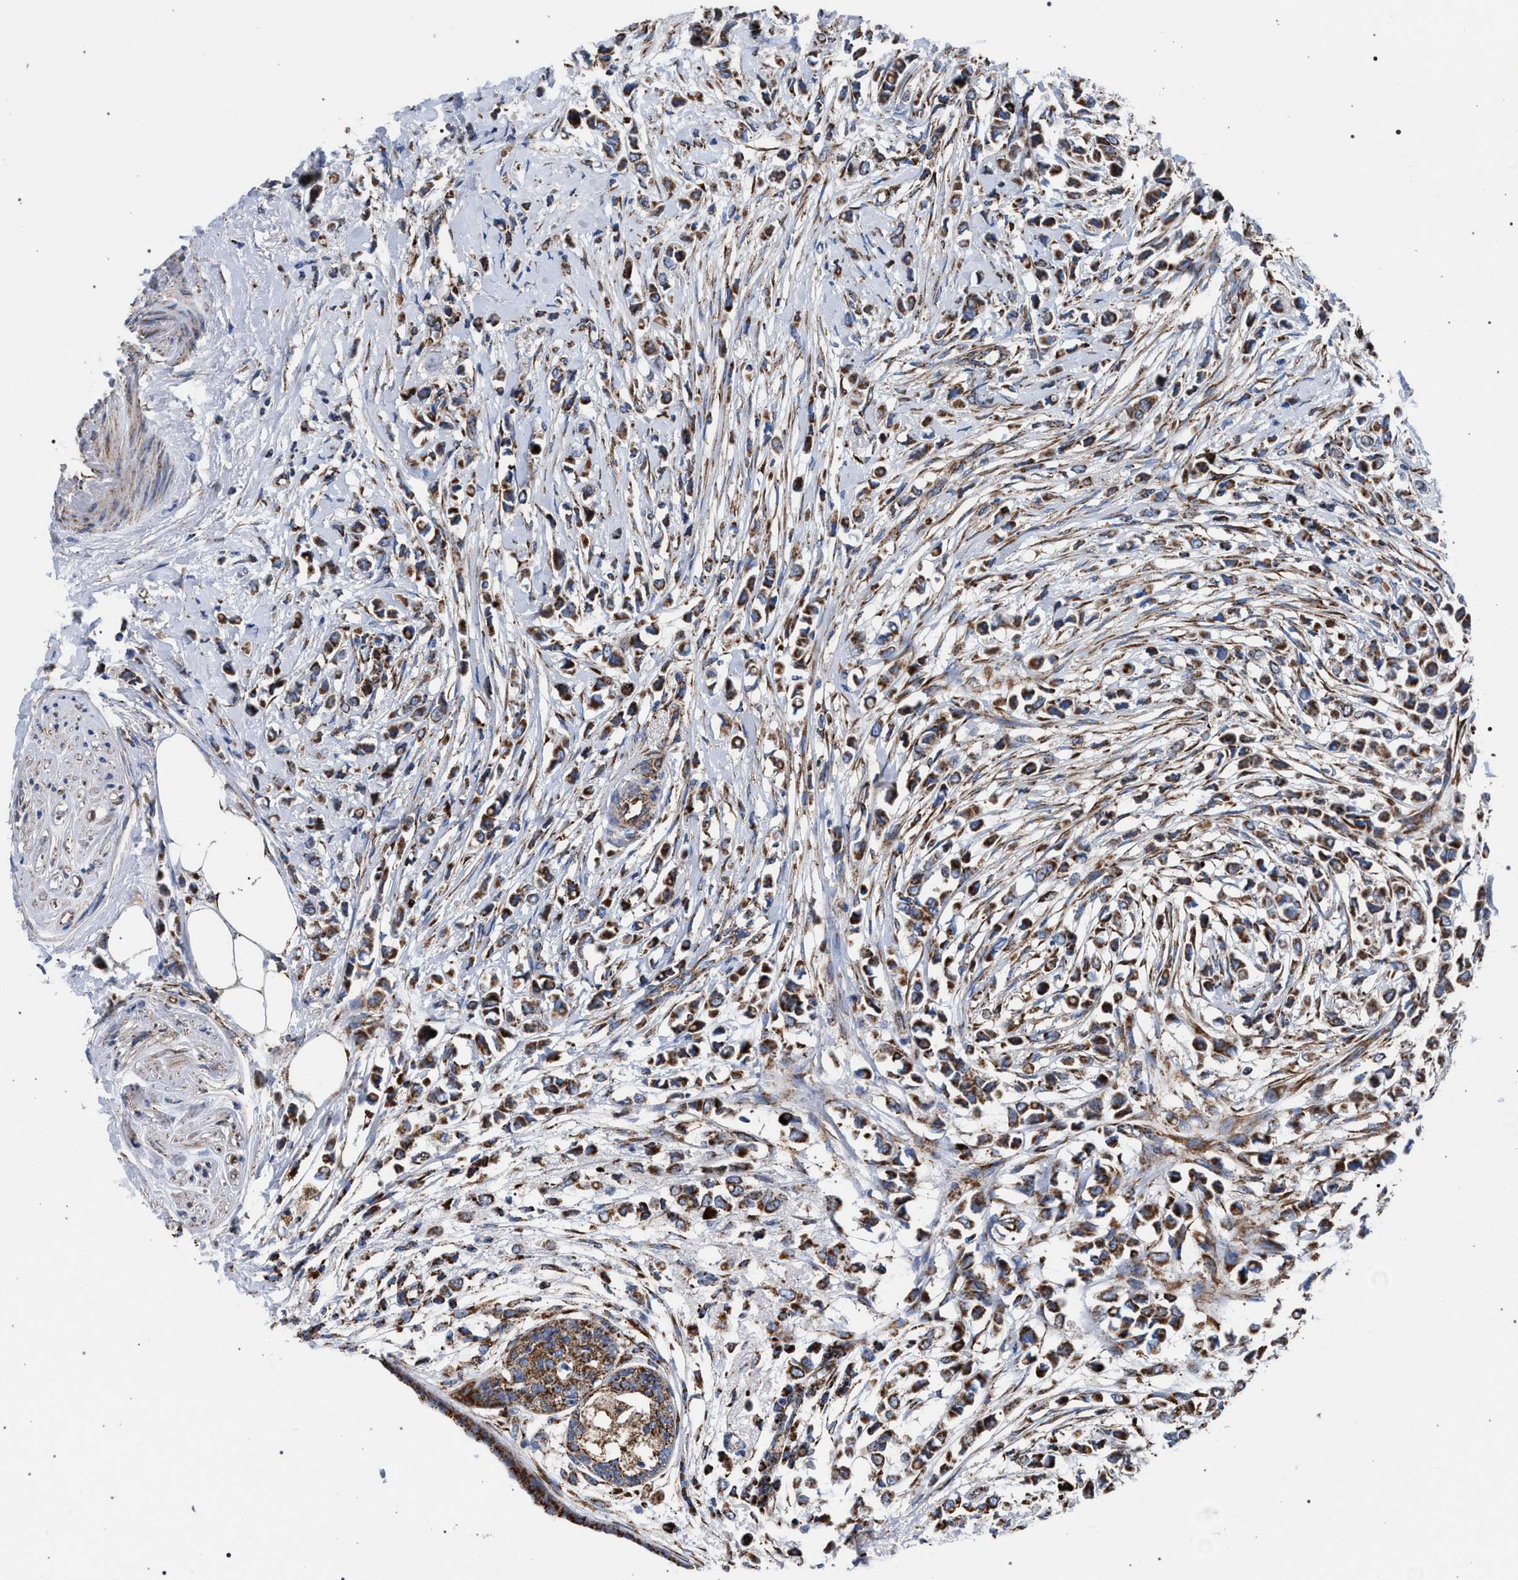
{"staining": {"intensity": "moderate", "quantity": ">75%", "location": "cytoplasmic/membranous"}, "tissue": "breast cancer", "cell_type": "Tumor cells", "image_type": "cancer", "snomed": [{"axis": "morphology", "description": "Lobular carcinoma"}, {"axis": "topography", "description": "Breast"}], "caption": "Immunohistochemical staining of breast cancer (lobular carcinoma) reveals moderate cytoplasmic/membranous protein positivity in about >75% of tumor cells.", "gene": "VPS13A", "patient": {"sex": "female", "age": 51}}